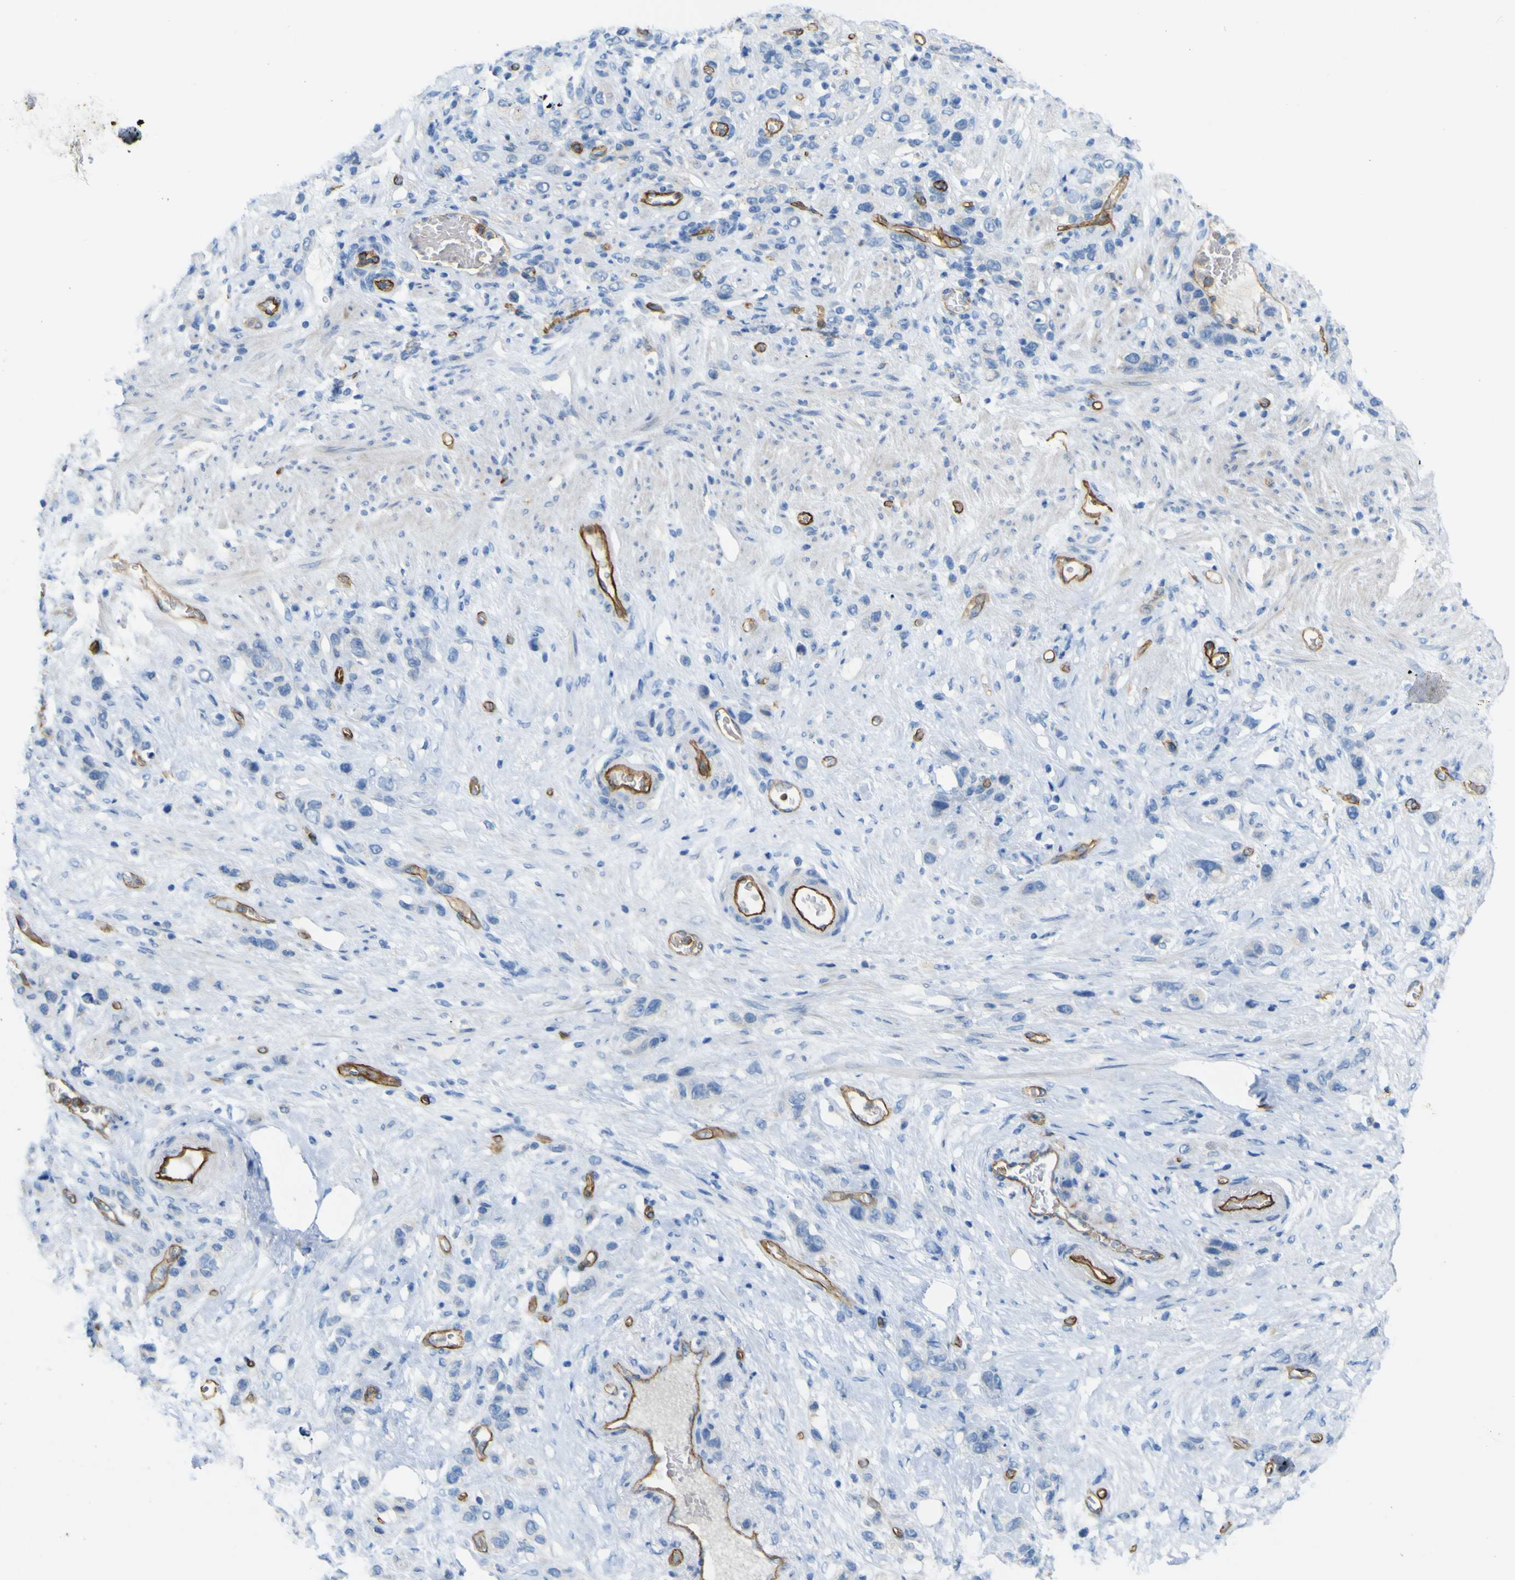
{"staining": {"intensity": "negative", "quantity": "none", "location": "none"}, "tissue": "stomach cancer", "cell_type": "Tumor cells", "image_type": "cancer", "snomed": [{"axis": "morphology", "description": "Adenocarcinoma, NOS"}, {"axis": "morphology", "description": "Adenocarcinoma, High grade"}, {"axis": "topography", "description": "Stomach, upper"}, {"axis": "topography", "description": "Stomach, lower"}], "caption": "Stomach cancer was stained to show a protein in brown. There is no significant positivity in tumor cells.", "gene": "CD93", "patient": {"sex": "female", "age": 65}}